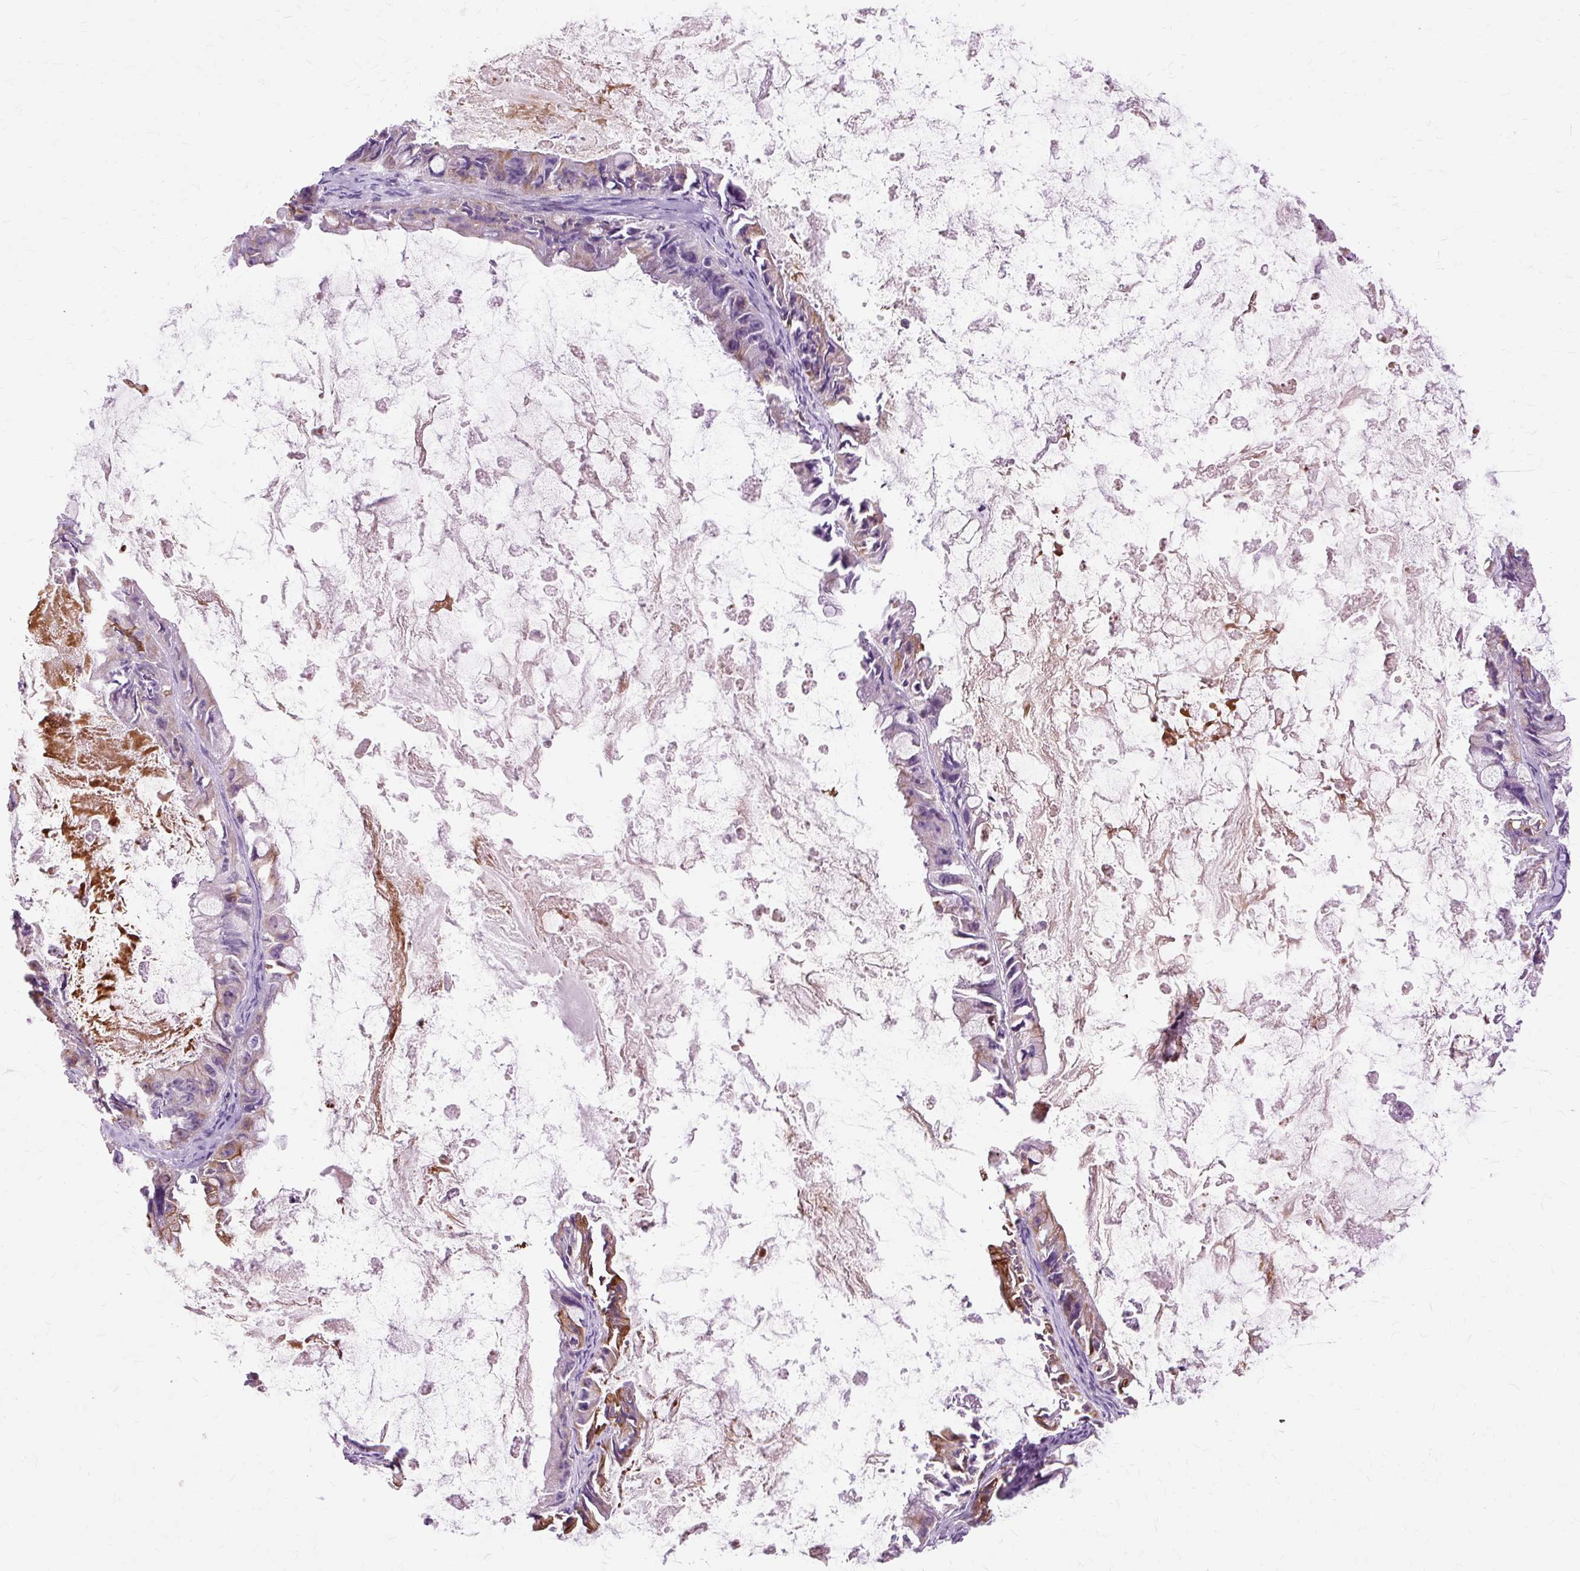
{"staining": {"intensity": "moderate", "quantity": "<25%", "location": "cytoplasmic/membranous"}, "tissue": "ovarian cancer", "cell_type": "Tumor cells", "image_type": "cancer", "snomed": [{"axis": "morphology", "description": "Cystadenocarcinoma, mucinous, NOS"}, {"axis": "topography", "description": "Ovary"}], "caption": "A brown stain shows moderate cytoplasmic/membranous staining of a protein in human mucinous cystadenocarcinoma (ovarian) tumor cells.", "gene": "DCTN4", "patient": {"sex": "female", "age": 61}}